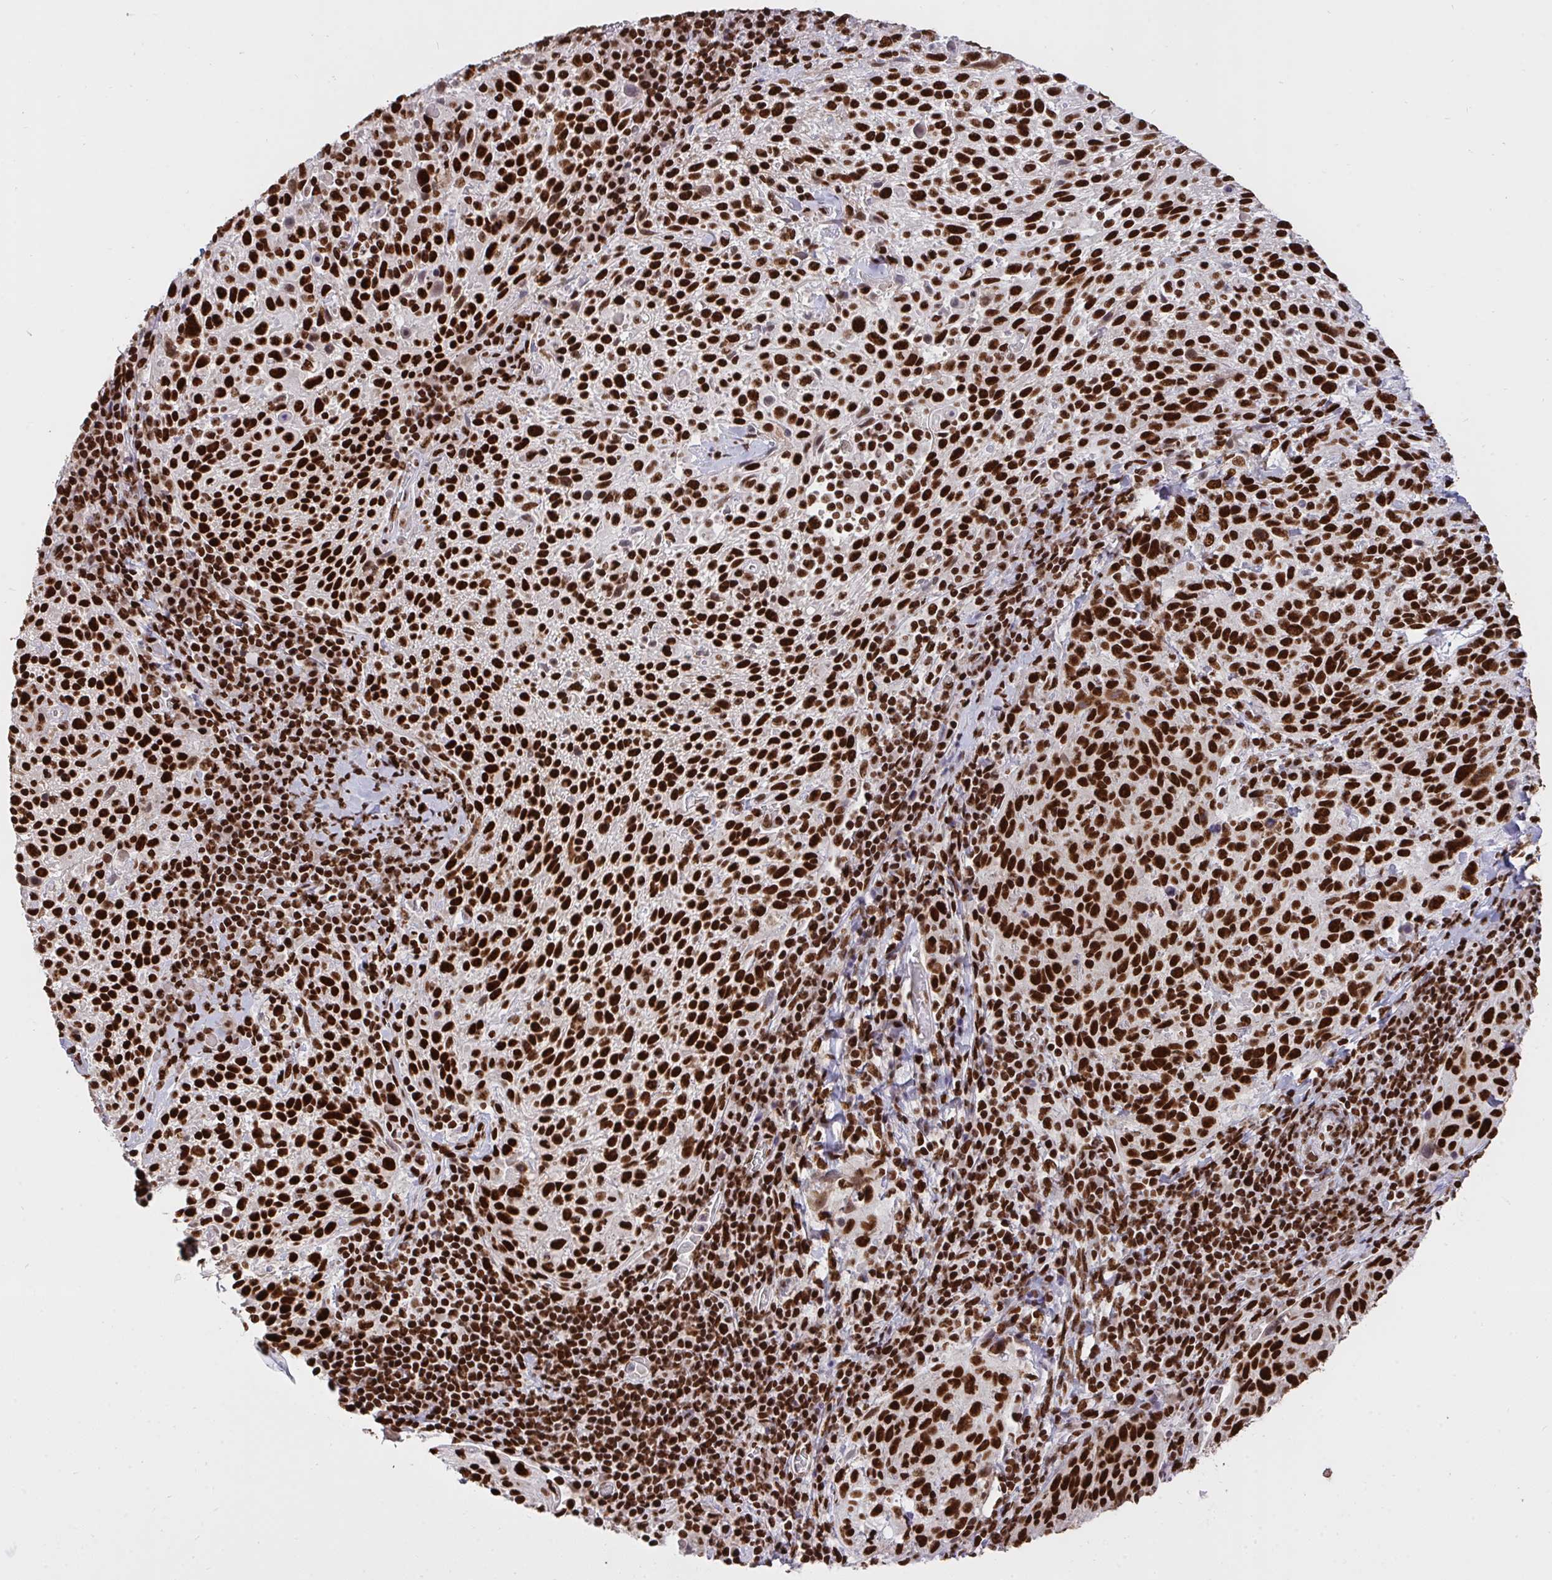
{"staining": {"intensity": "strong", "quantity": ">75%", "location": "nuclear"}, "tissue": "cervical cancer", "cell_type": "Tumor cells", "image_type": "cancer", "snomed": [{"axis": "morphology", "description": "Squamous cell carcinoma, NOS"}, {"axis": "topography", "description": "Cervix"}], "caption": "Human cervical cancer (squamous cell carcinoma) stained for a protein (brown) exhibits strong nuclear positive expression in approximately >75% of tumor cells.", "gene": "HNRNPL", "patient": {"sex": "female", "age": 61}}